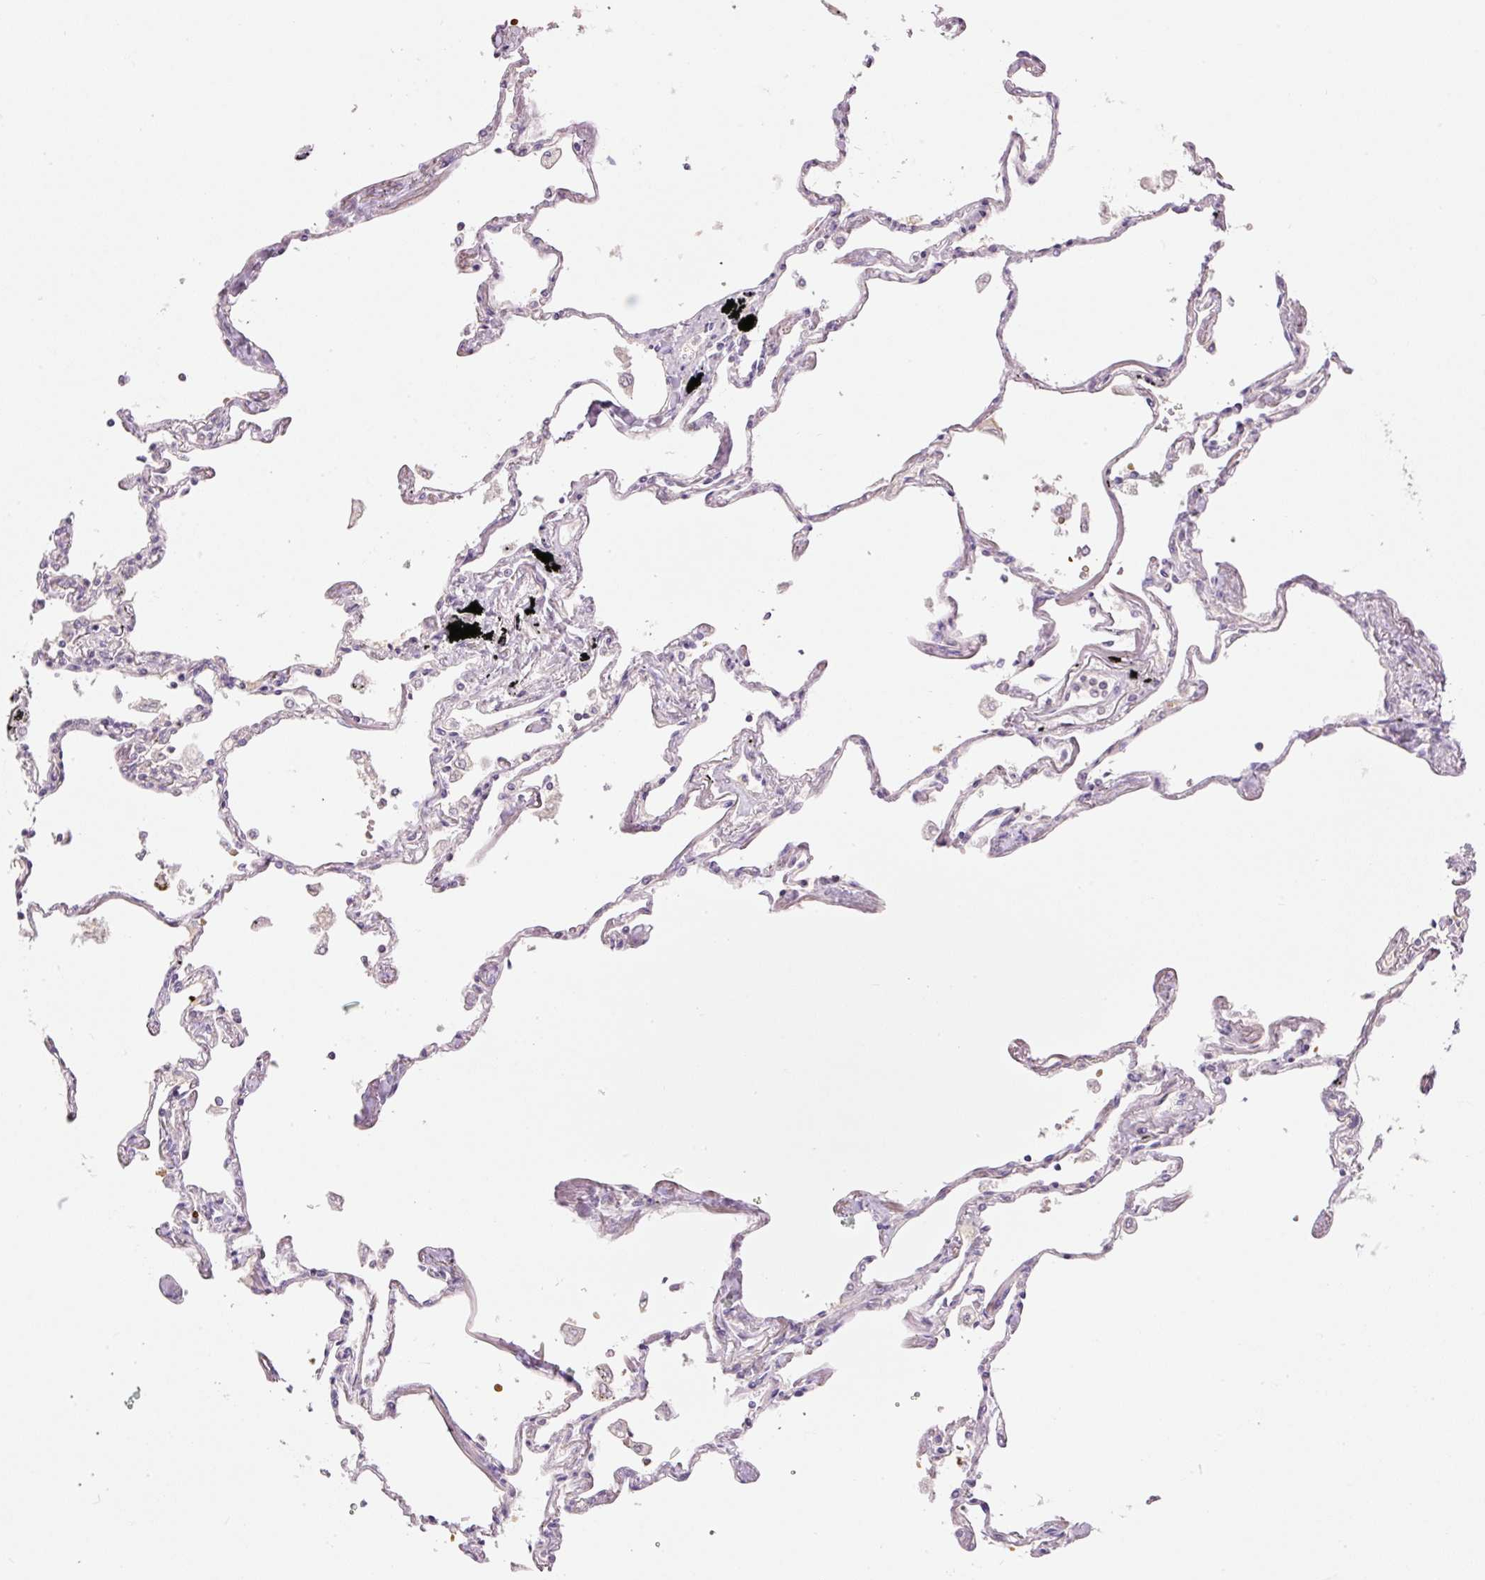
{"staining": {"intensity": "negative", "quantity": "none", "location": "none"}, "tissue": "lung", "cell_type": "Alveolar cells", "image_type": "normal", "snomed": [{"axis": "morphology", "description": "Normal tissue, NOS"}, {"axis": "topography", "description": "Lung"}], "caption": "High power microscopy micrograph of an IHC histopathology image of unremarkable lung, revealing no significant staining in alveolar cells. (Brightfield microscopy of DAB (3,3'-diaminobenzidine) immunohistochemistry (IHC) at high magnification).", "gene": "LY6G6D", "patient": {"sex": "female", "age": 67}}